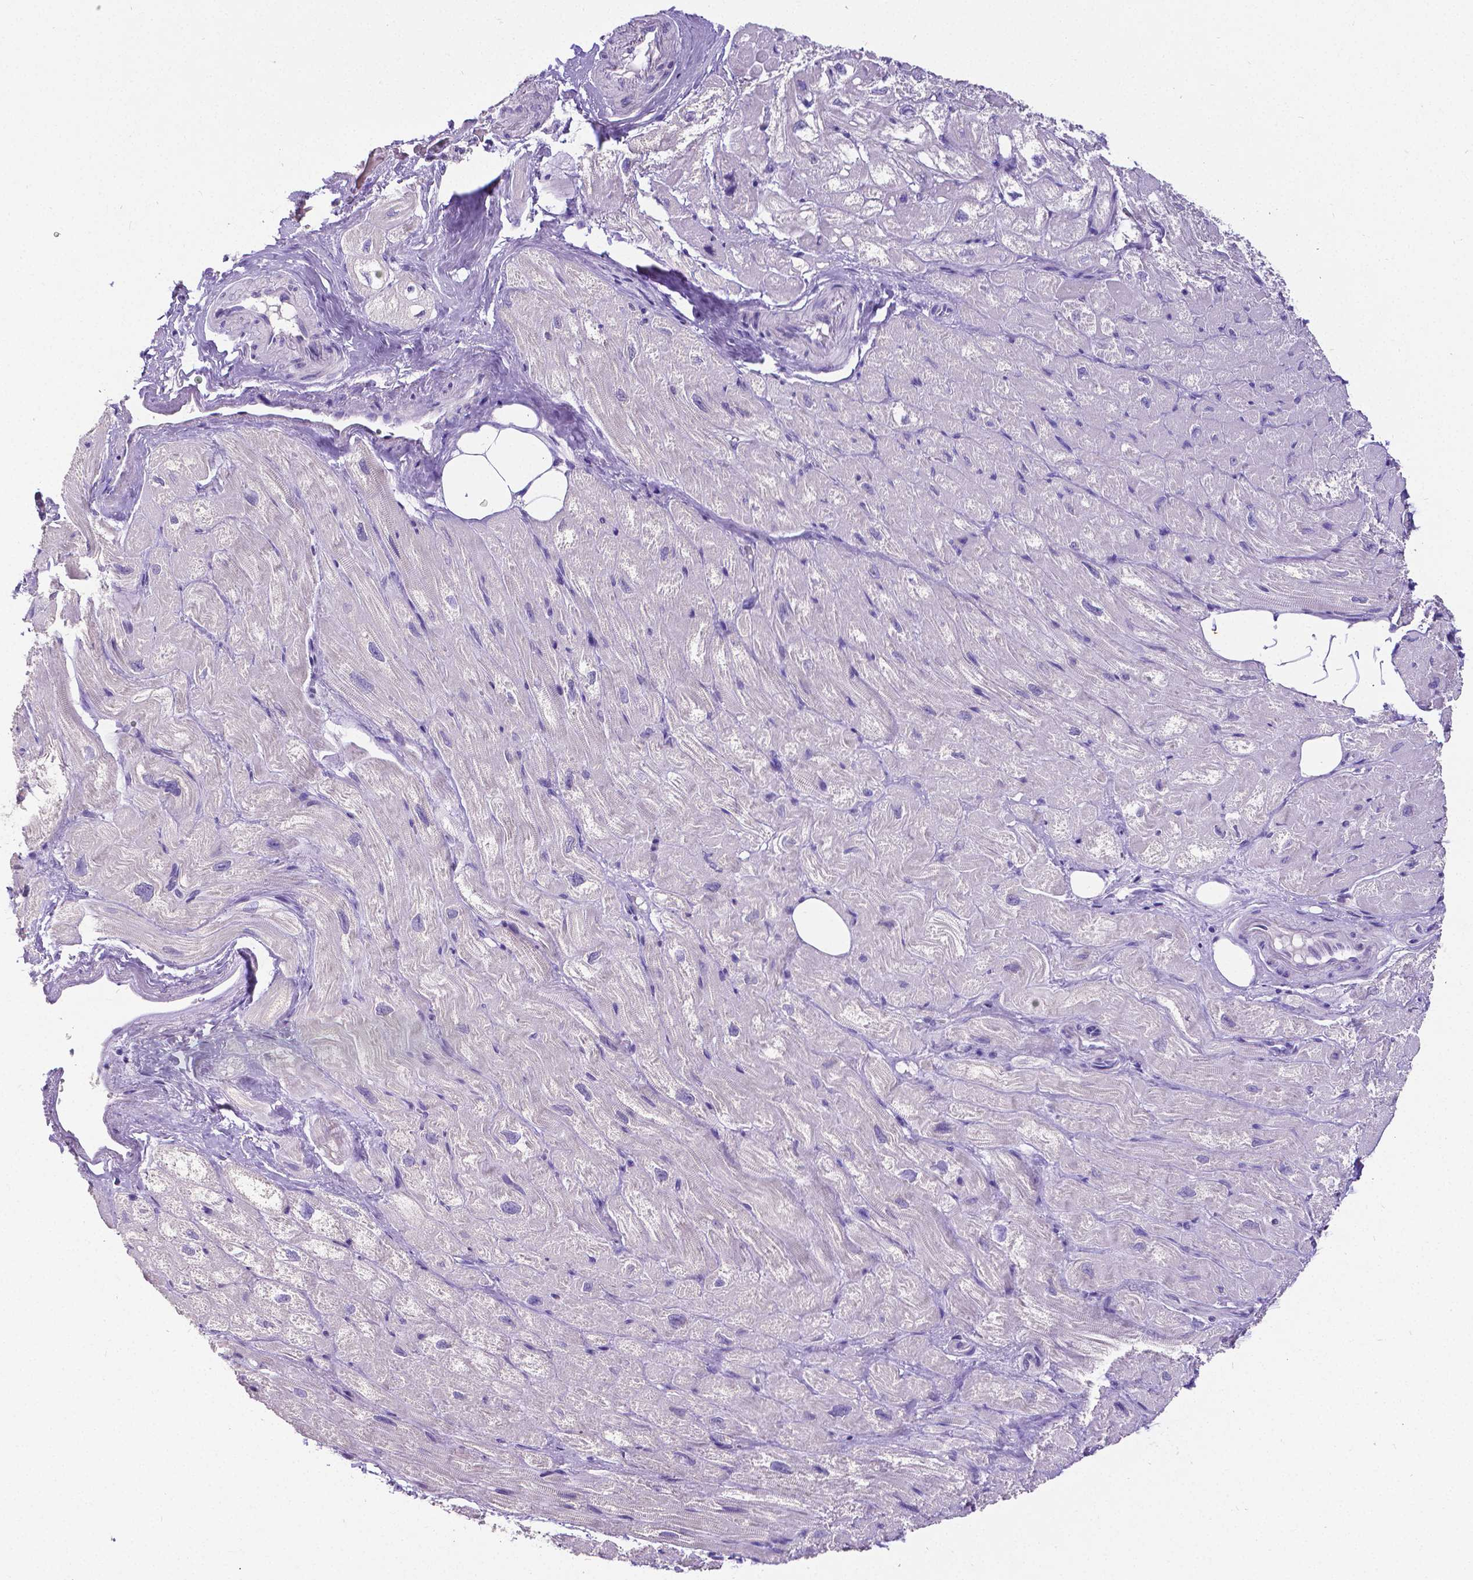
{"staining": {"intensity": "negative", "quantity": "none", "location": "none"}, "tissue": "heart muscle", "cell_type": "Cardiomyocytes", "image_type": "normal", "snomed": [{"axis": "morphology", "description": "Normal tissue, NOS"}, {"axis": "topography", "description": "Heart"}], "caption": "An immunohistochemistry (IHC) histopathology image of unremarkable heart muscle is shown. There is no staining in cardiomyocytes of heart muscle.", "gene": "SATB2", "patient": {"sex": "female", "age": 69}}